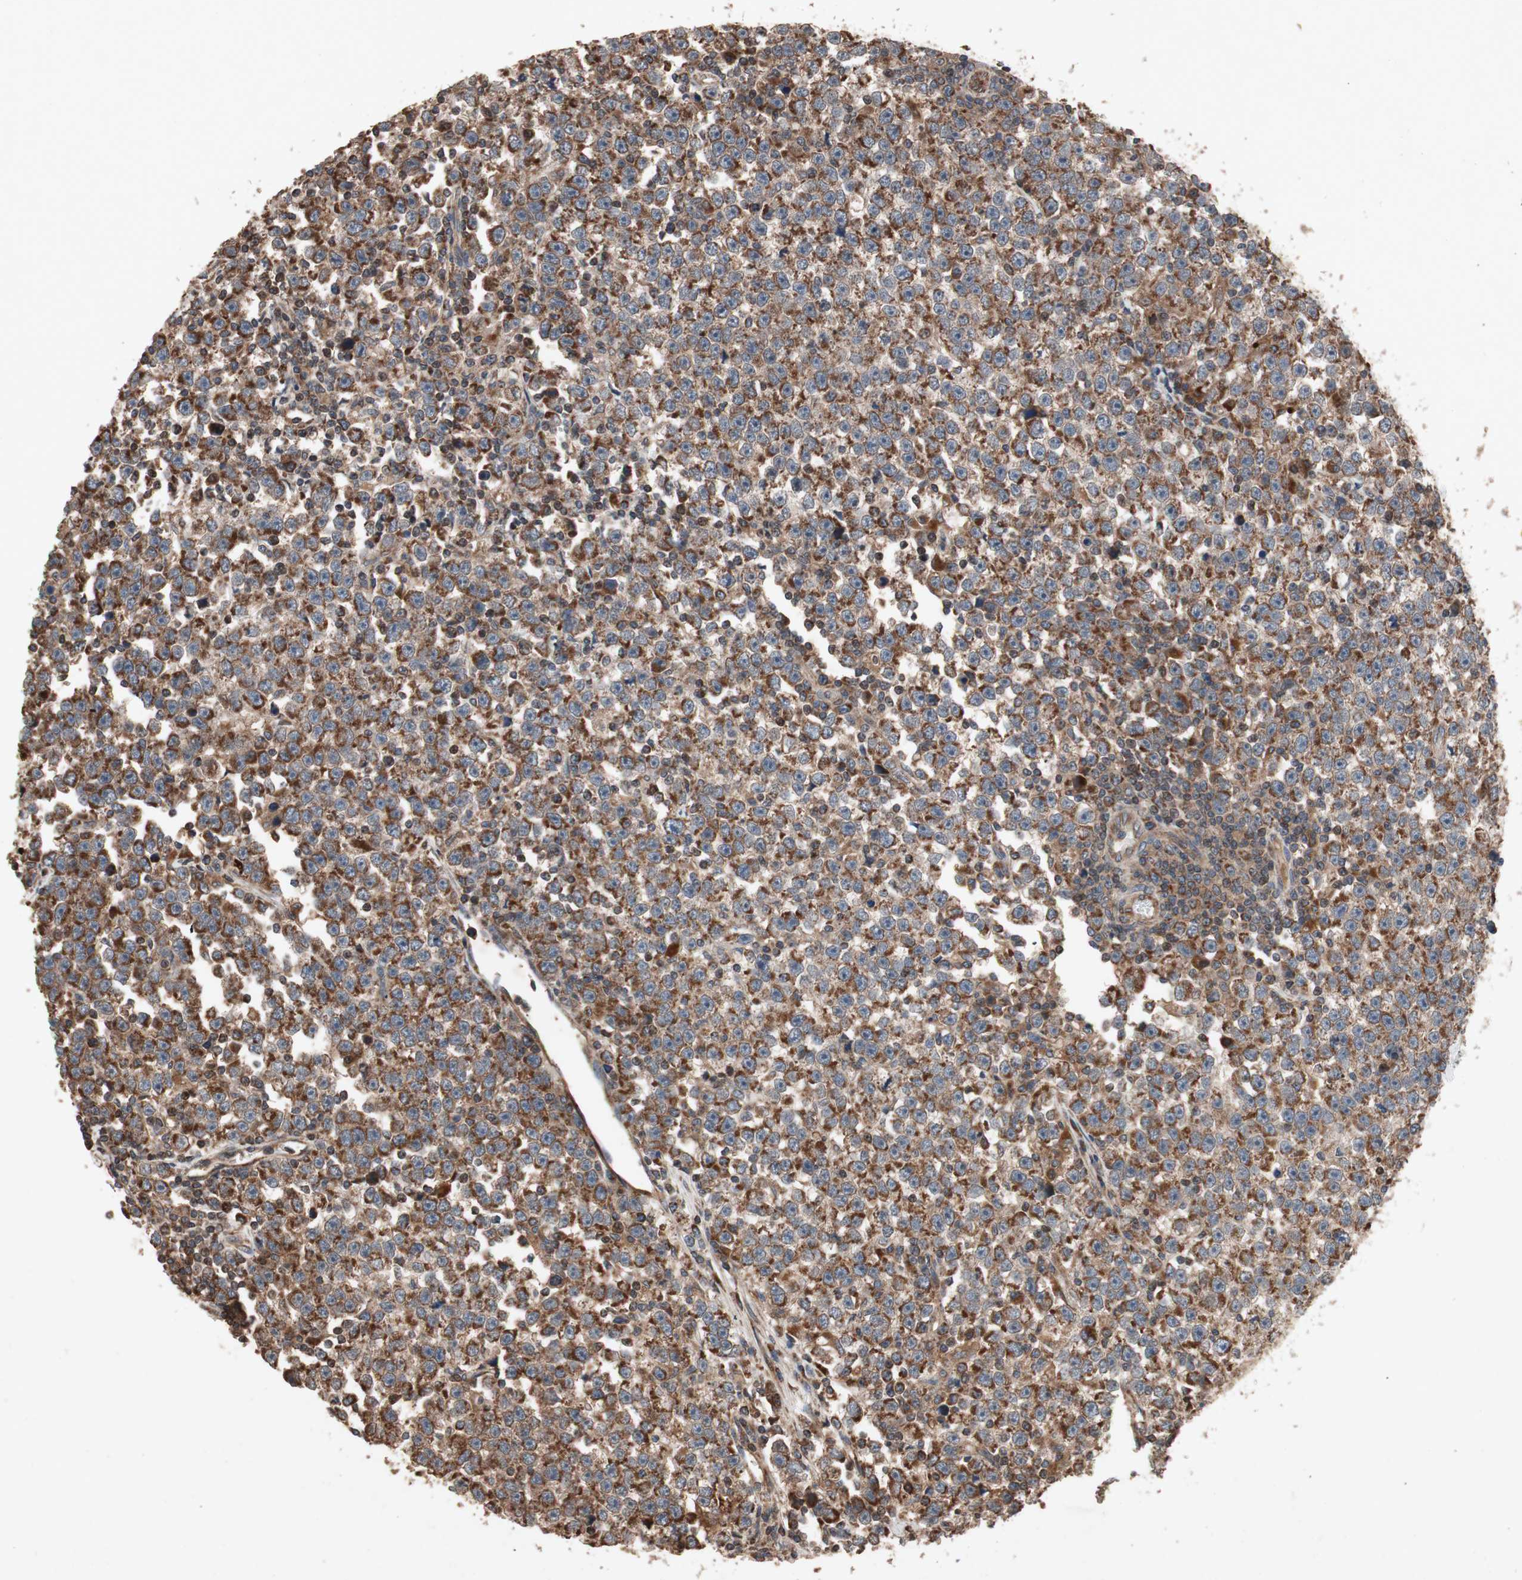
{"staining": {"intensity": "strong", "quantity": ">75%", "location": "cytoplasmic/membranous"}, "tissue": "testis cancer", "cell_type": "Tumor cells", "image_type": "cancer", "snomed": [{"axis": "morphology", "description": "Seminoma, NOS"}, {"axis": "topography", "description": "Testis"}], "caption": "Testis seminoma stained for a protein reveals strong cytoplasmic/membranous positivity in tumor cells. (DAB = brown stain, brightfield microscopy at high magnification).", "gene": "RAB1A", "patient": {"sex": "male", "age": 43}}